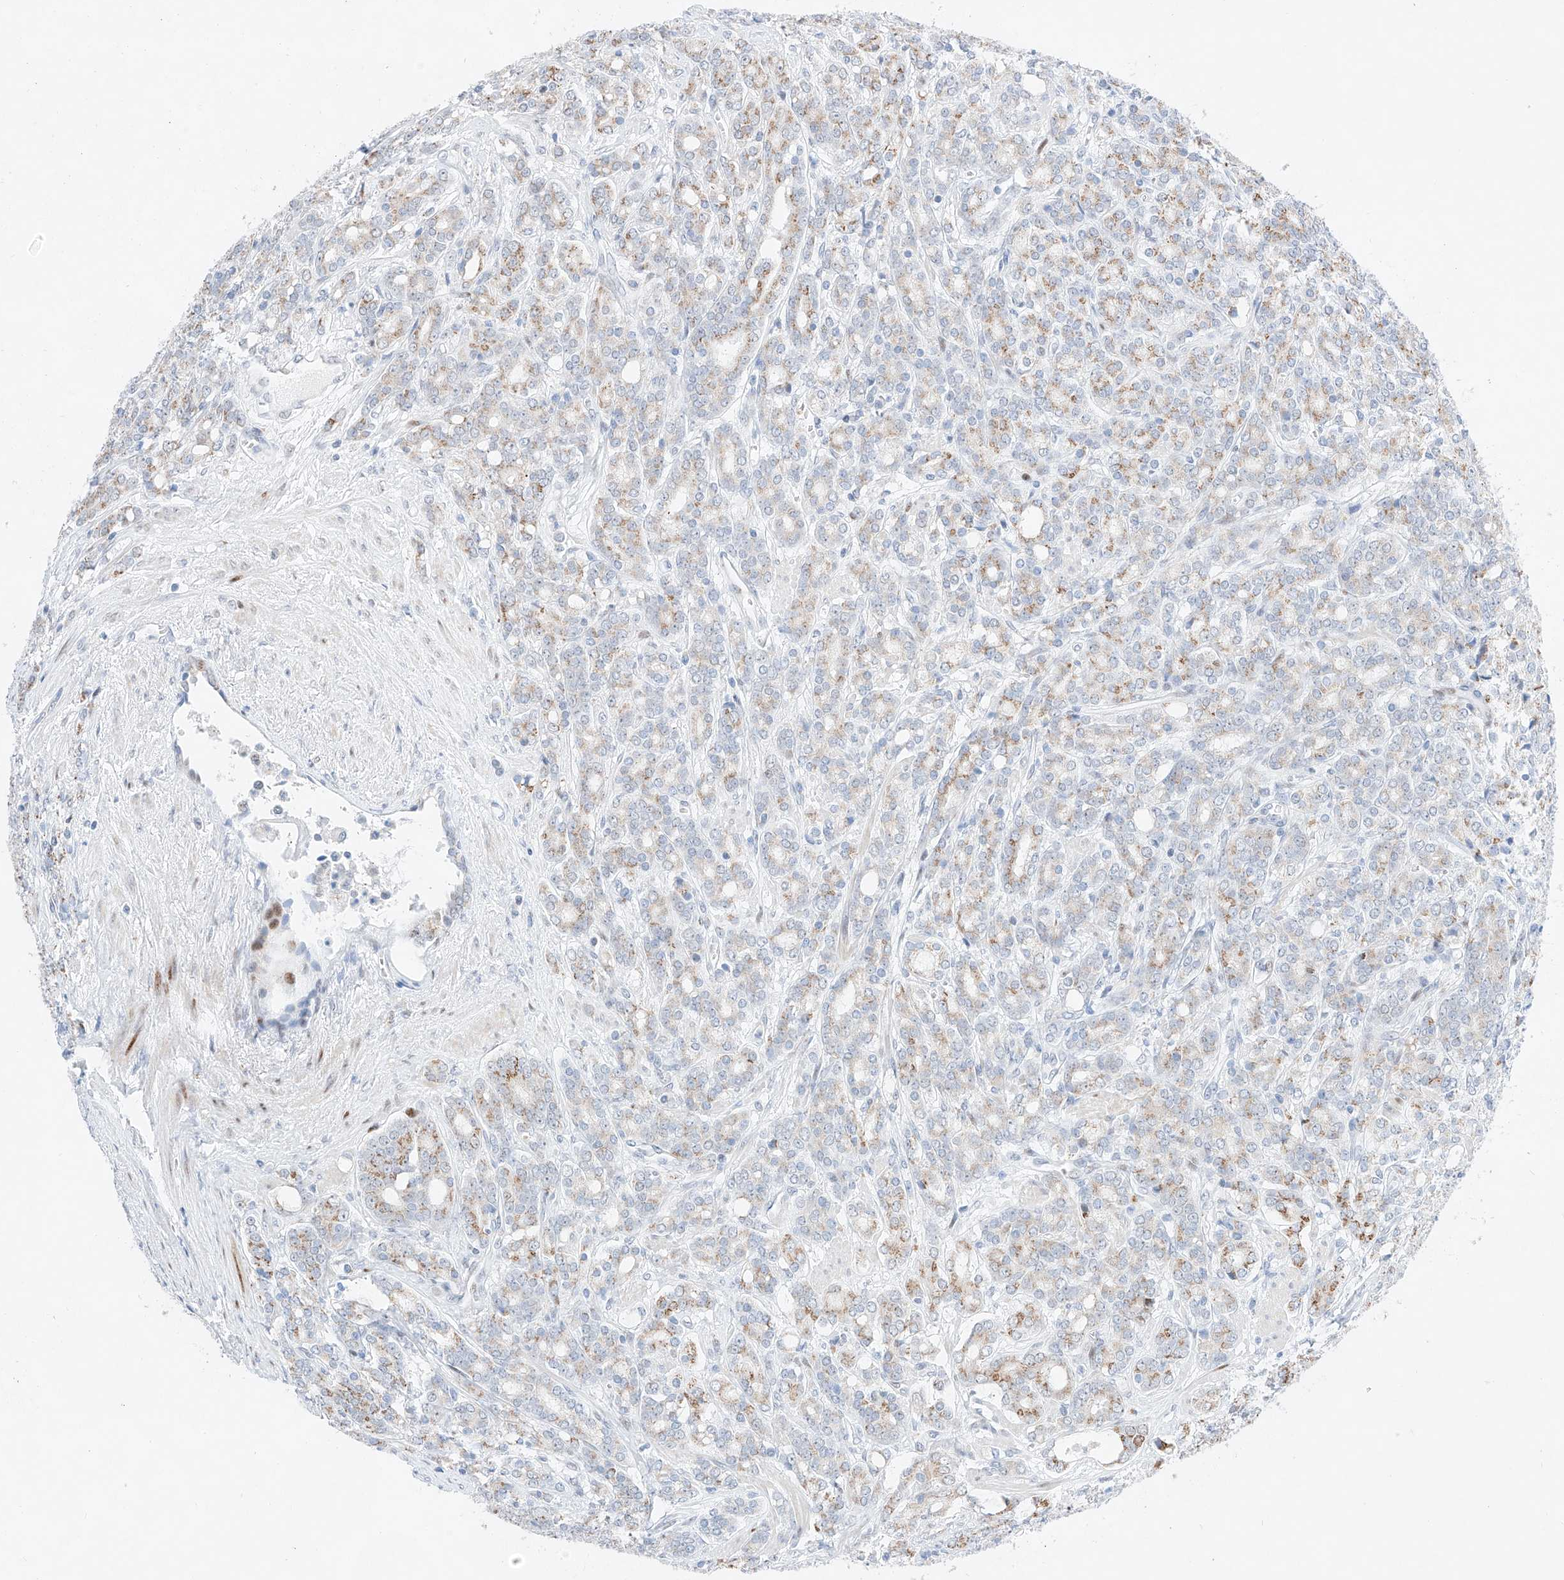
{"staining": {"intensity": "moderate", "quantity": "25%-75%", "location": "cytoplasmic/membranous"}, "tissue": "prostate cancer", "cell_type": "Tumor cells", "image_type": "cancer", "snomed": [{"axis": "morphology", "description": "Adenocarcinoma, High grade"}, {"axis": "topography", "description": "Prostate"}], "caption": "Moderate cytoplasmic/membranous protein expression is appreciated in approximately 25%-75% of tumor cells in adenocarcinoma (high-grade) (prostate).", "gene": "NT5C3B", "patient": {"sex": "male", "age": 62}}